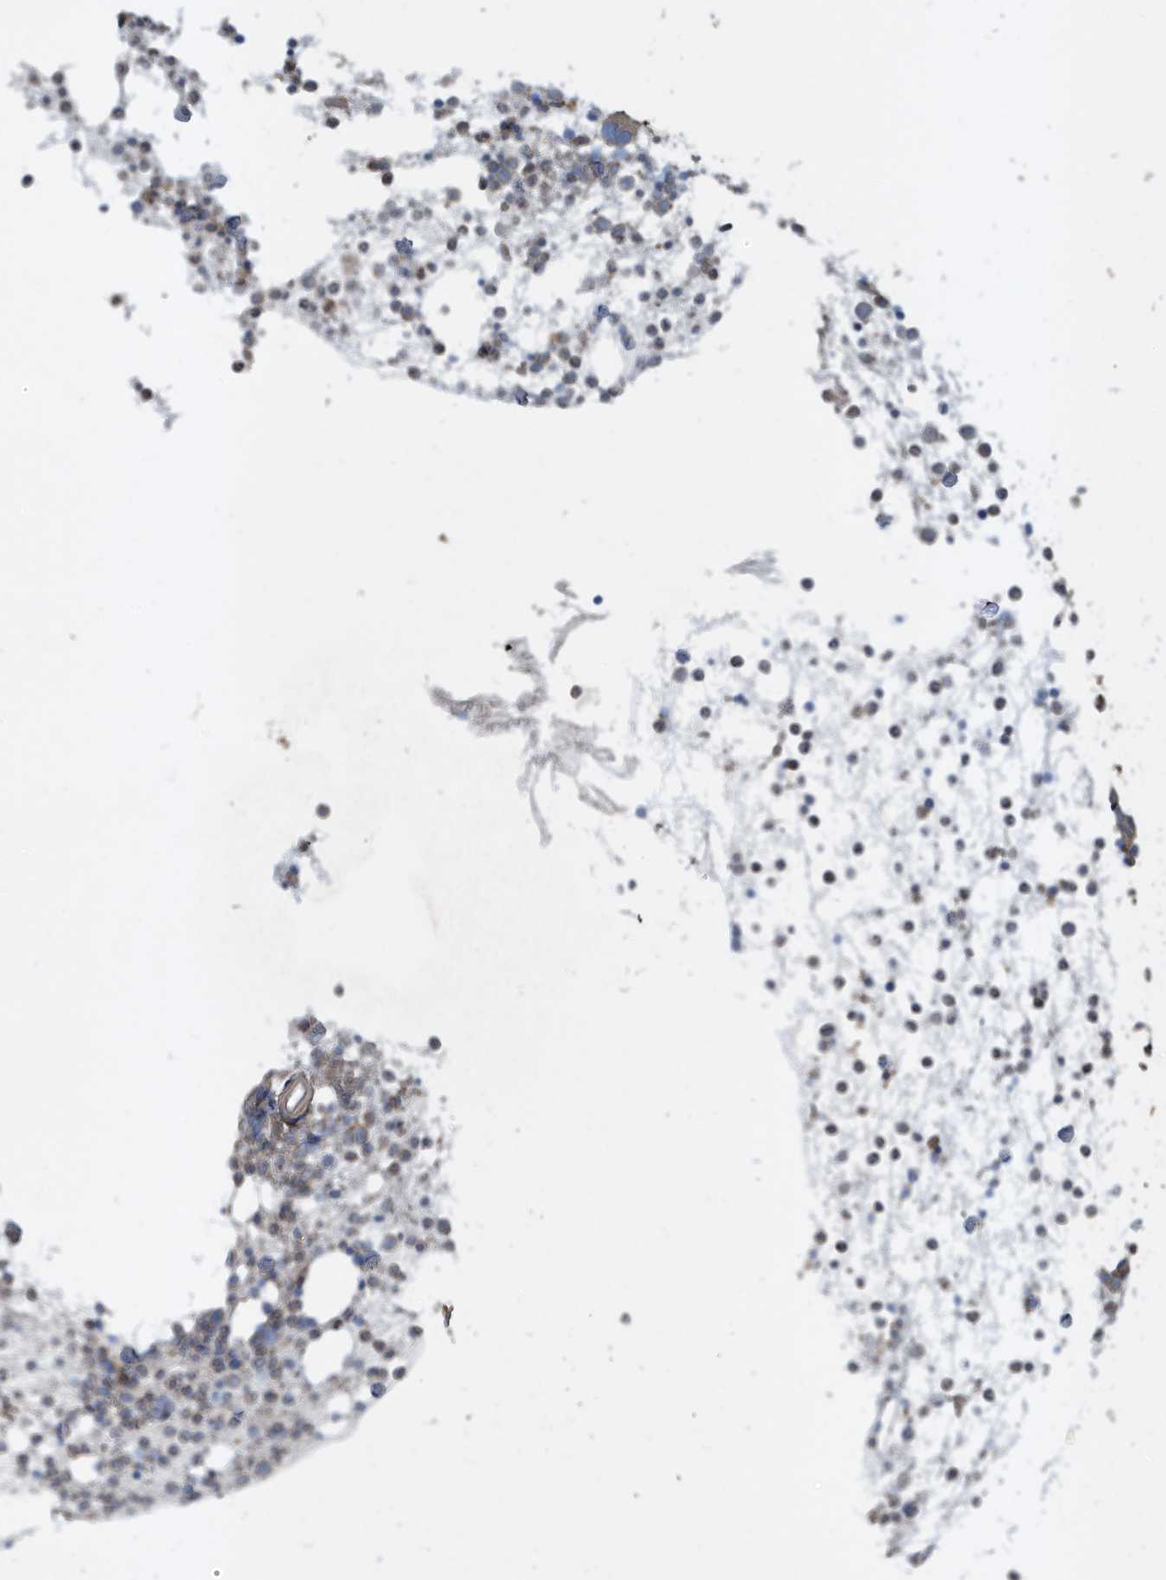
{"staining": {"intensity": "moderate", "quantity": "<25%", "location": "cytoplasmic/membranous"}, "tissue": "bone marrow", "cell_type": "Hematopoietic cells", "image_type": "normal", "snomed": [{"axis": "morphology", "description": "Normal tissue, NOS"}, {"axis": "topography", "description": "Bone marrow"}], "caption": "High-power microscopy captured an immunohistochemistry (IHC) micrograph of normal bone marrow, revealing moderate cytoplasmic/membranous expression in about <25% of hematopoietic cells.", "gene": "ABTB1", "patient": {"sex": "male", "age": 54}}